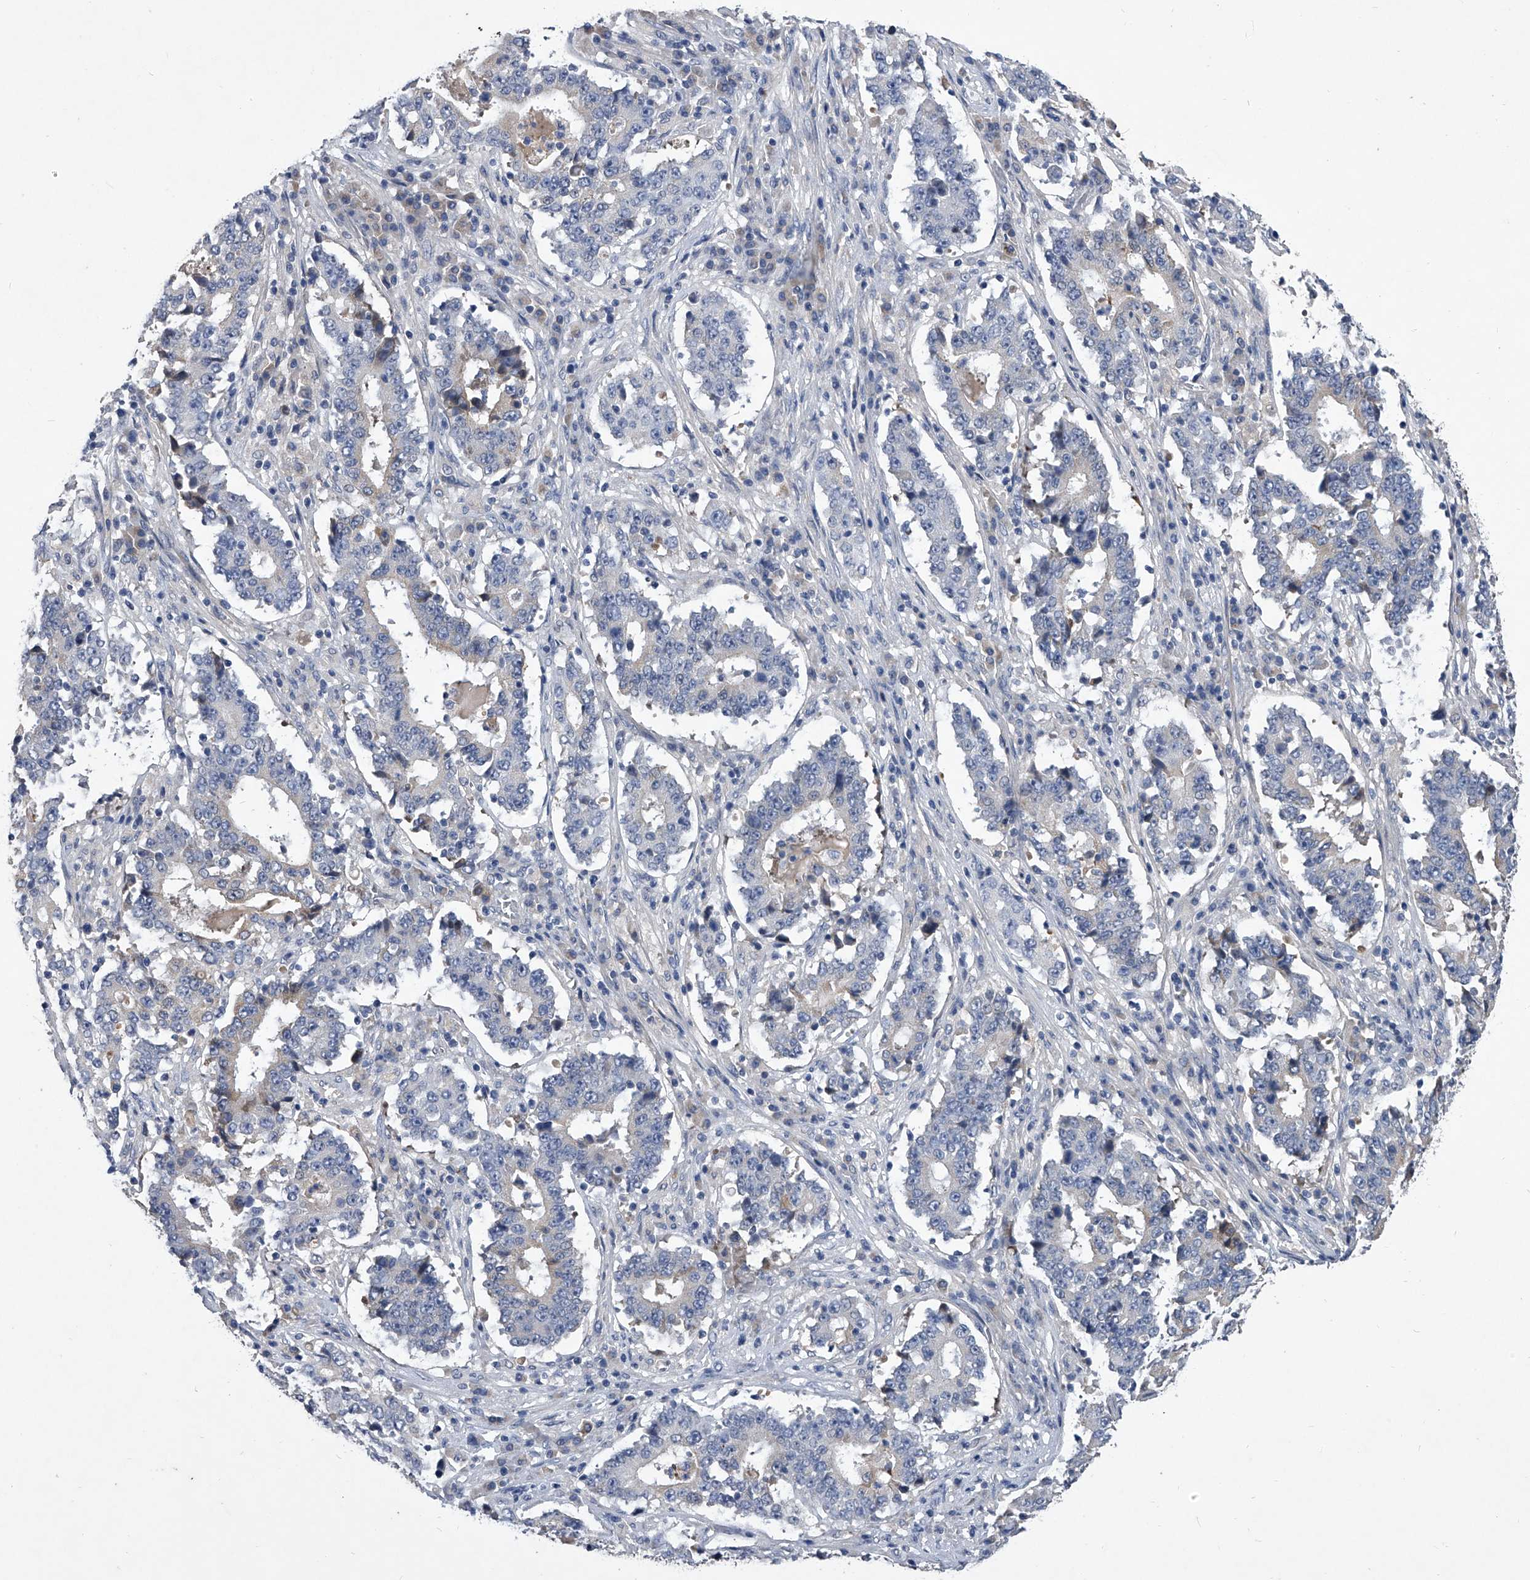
{"staining": {"intensity": "negative", "quantity": "none", "location": "none"}, "tissue": "stomach cancer", "cell_type": "Tumor cells", "image_type": "cancer", "snomed": [{"axis": "morphology", "description": "Adenocarcinoma, NOS"}, {"axis": "topography", "description": "Stomach"}], "caption": "Stomach adenocarcinoma was stained to show a protein in brown. There is no significant positivity in tumor cells.", "gene": "C5", "patient": {"sex": "male", "age": 59}}